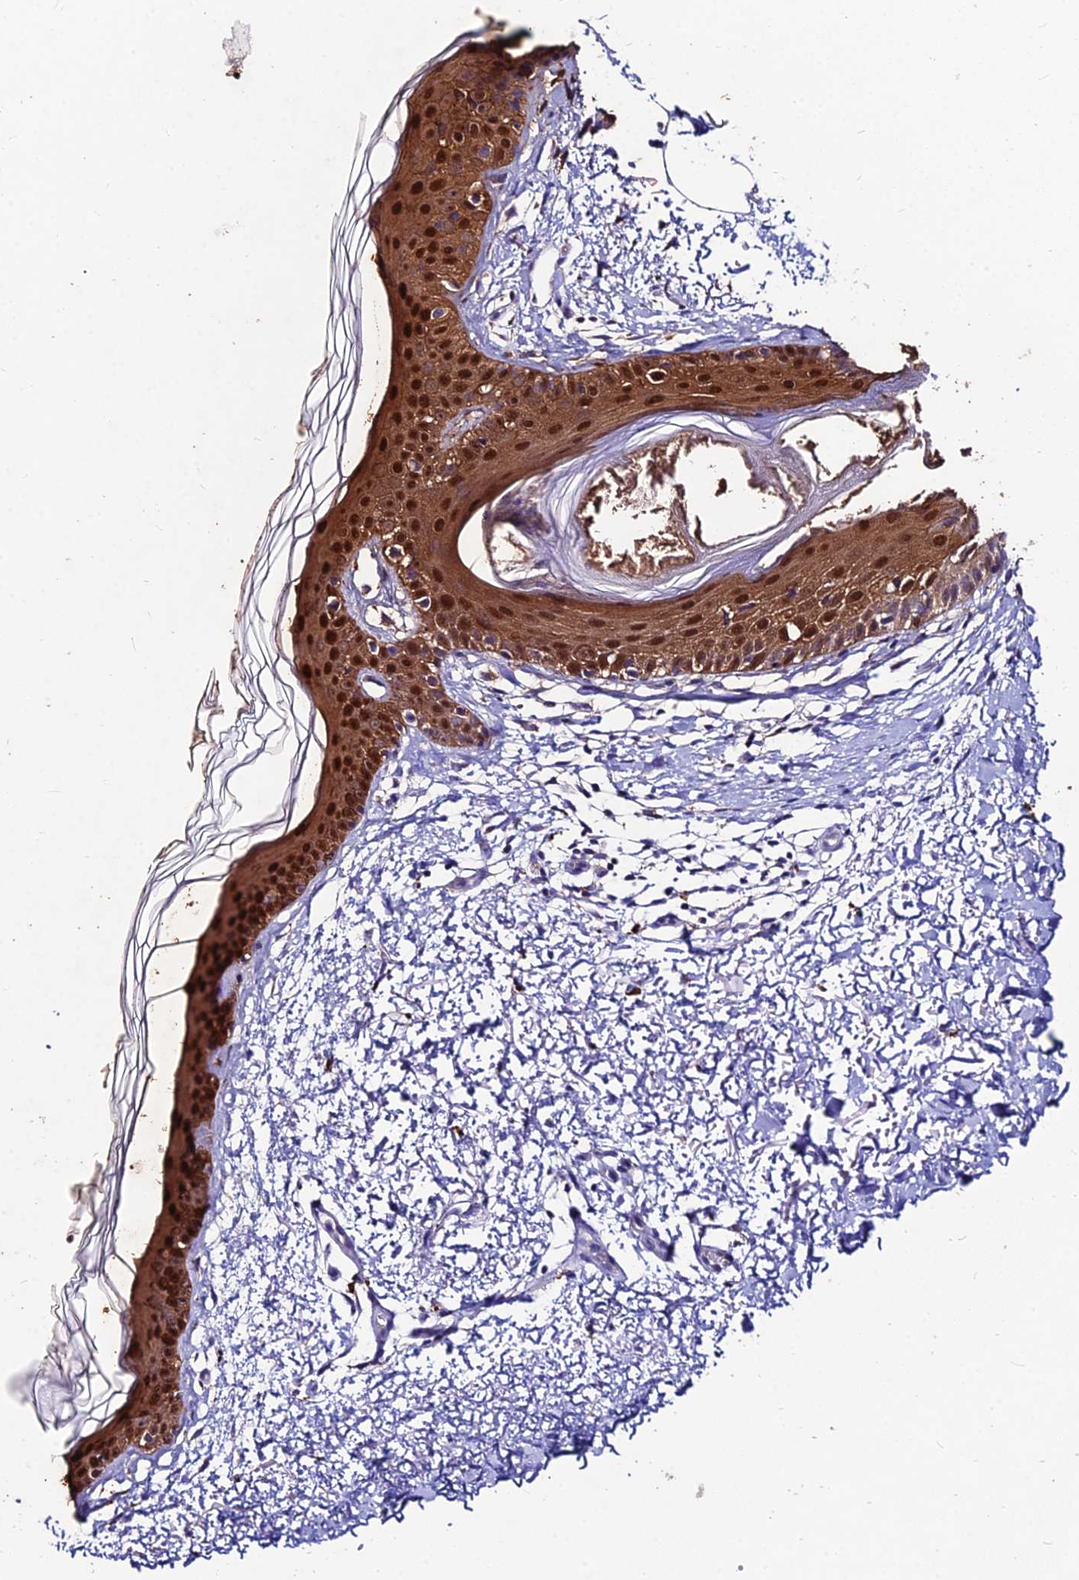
{"staining": {"intensity": "negative", "quantity": "none", "location": "none"}, "tissue": "skin", "cell_type": "Fibroblasts", "image_type": "normal", "snomed": [{"axis": "morphology", "description": "Normal tissue, NOS"}, {"axis": "topography", "description": "Skin"}], "caption": "This is an immunohistochemistry (IHC) photomicrograph of normal human skin. There is no staining in fibroblasts.", "gene": "LGALS7", "patient": {"sex": "male", "age": 66}}